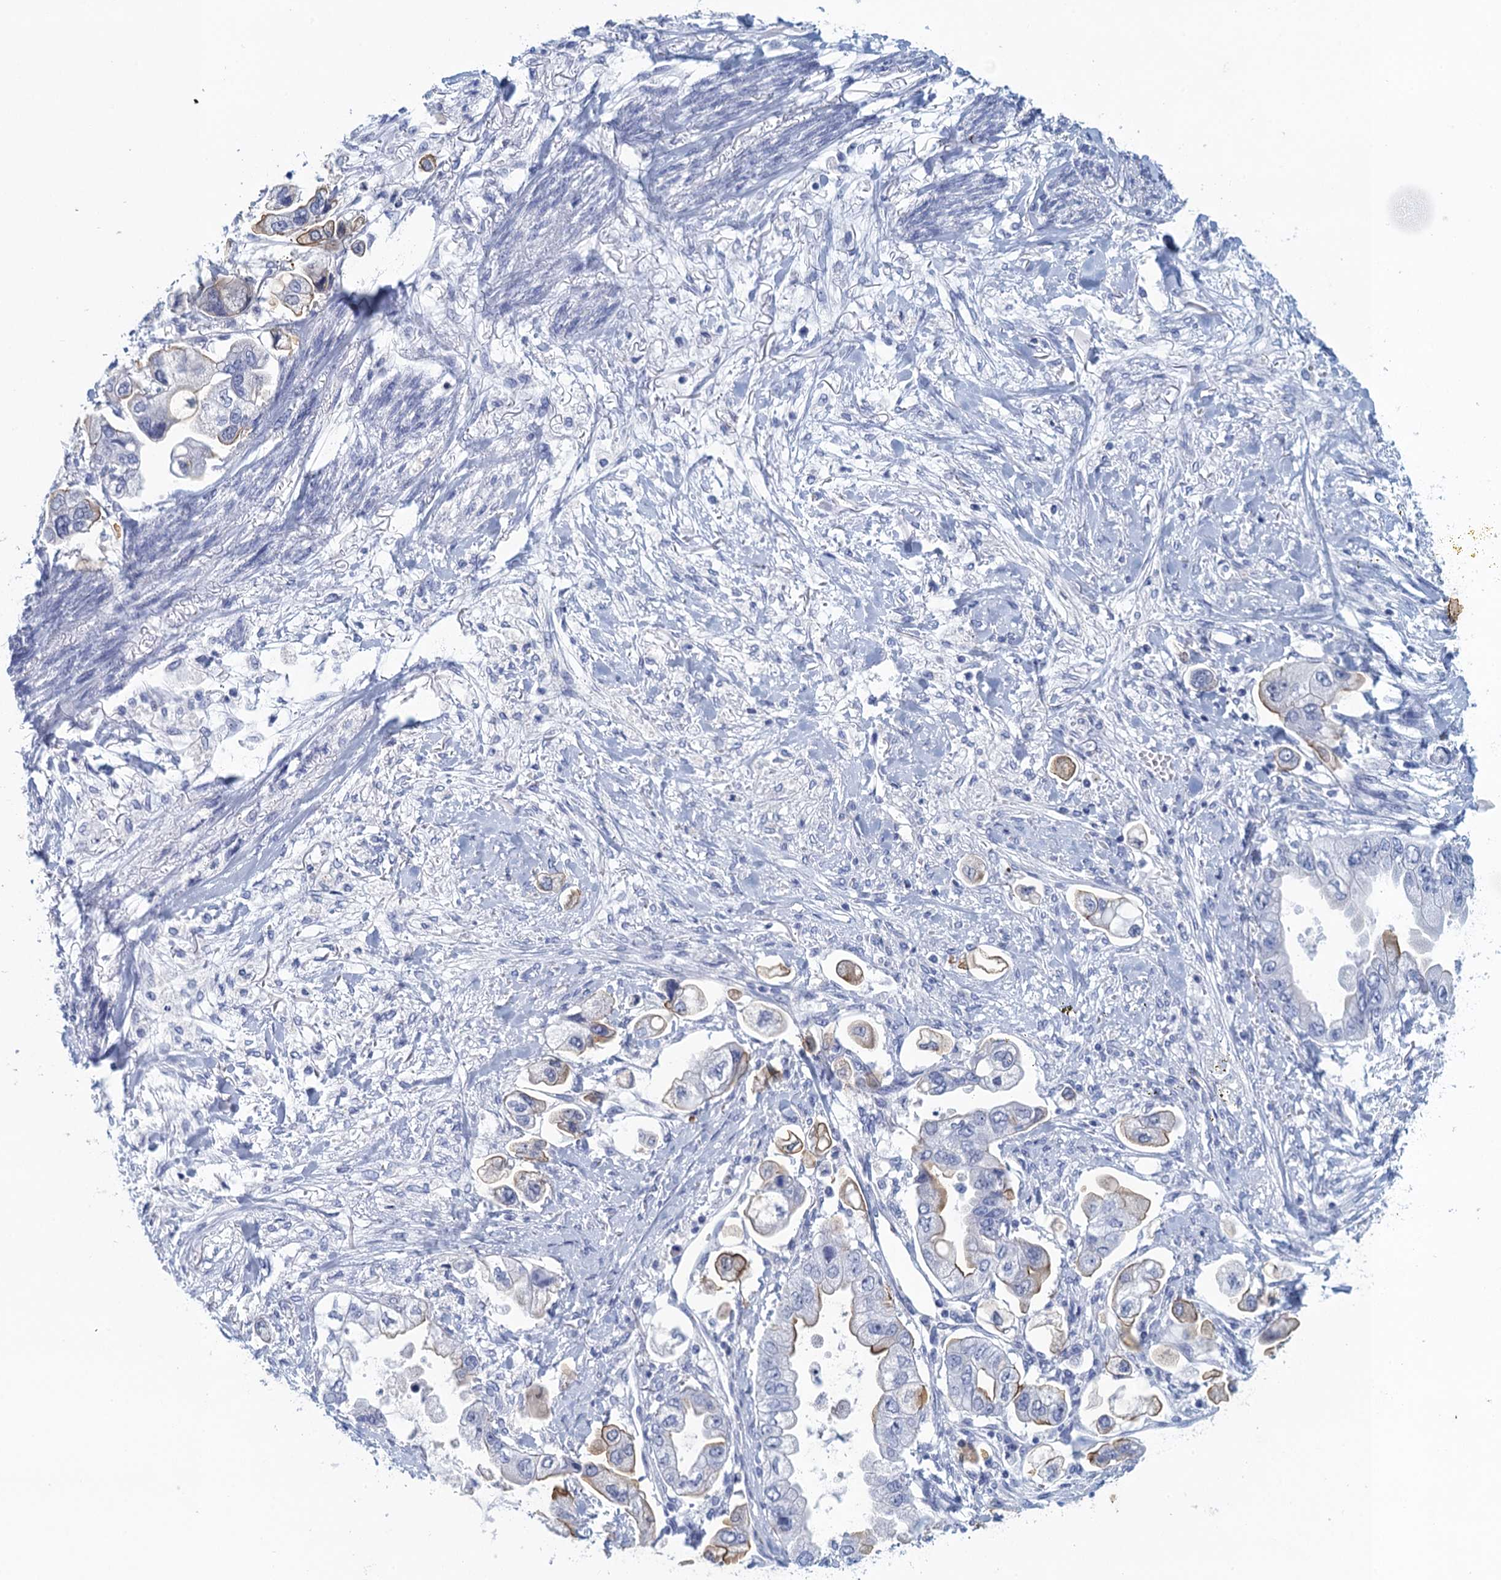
{"staining": {"intensity": "moderate", "quantity": "<25%", "location": "cytoplasmic/membranous"}, "tissue": "stomach cancer", "cell_type": "Tumor cells", "image_type": "cancer", "snomed": [{"axis": "morphology", "description": "Adenocarcinoma, NOS"}, {"axis": "topography", "description": "Stomach"}], "caption": "Moderate cytoplasmic/membranous protein positivity is identified in about <25% of tumor cells in adenocarcinoma (stomach).", "gene": "SCEL", "patient": {"sex": "male", "age": 62}}